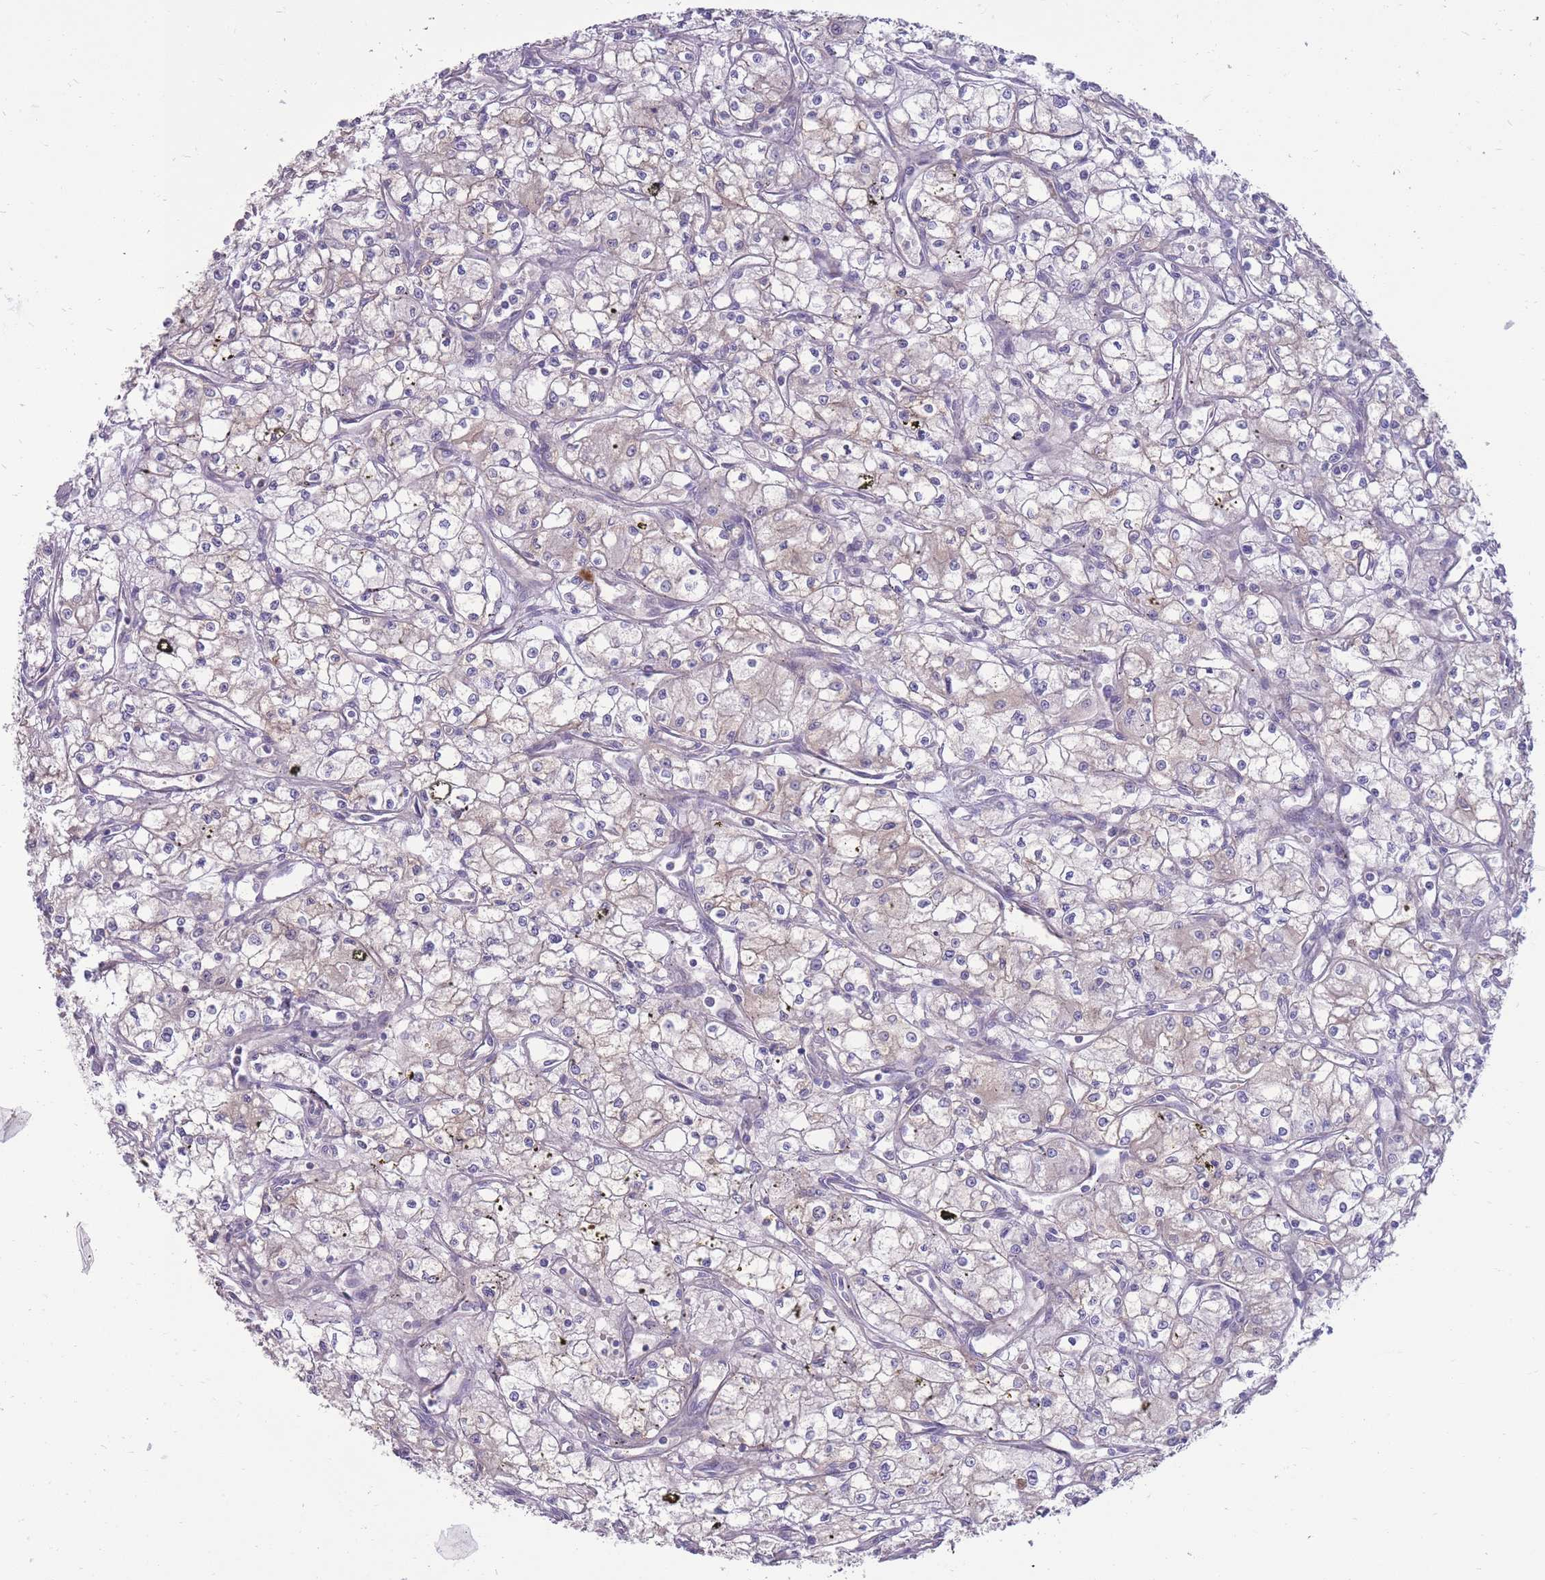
{"staining": {"intensity": "weak", "quantity": "<25%", "location": "cytoplasmic/membranous"}, "tissue": "renal cancer", "cell_type": "Tumor cells", "image_type": "cancer", "snomed": [{"axis": "morphology", "description": "Adenocarcinoma, NOS"}, {"axis": "topography", "description": "Kidney"}], "caption": "Micrograph shows no significant protein positivity in tumor cells of renal cancer.", "gene": "RGS11", "patient": {"sex": "male", "age": 59}}